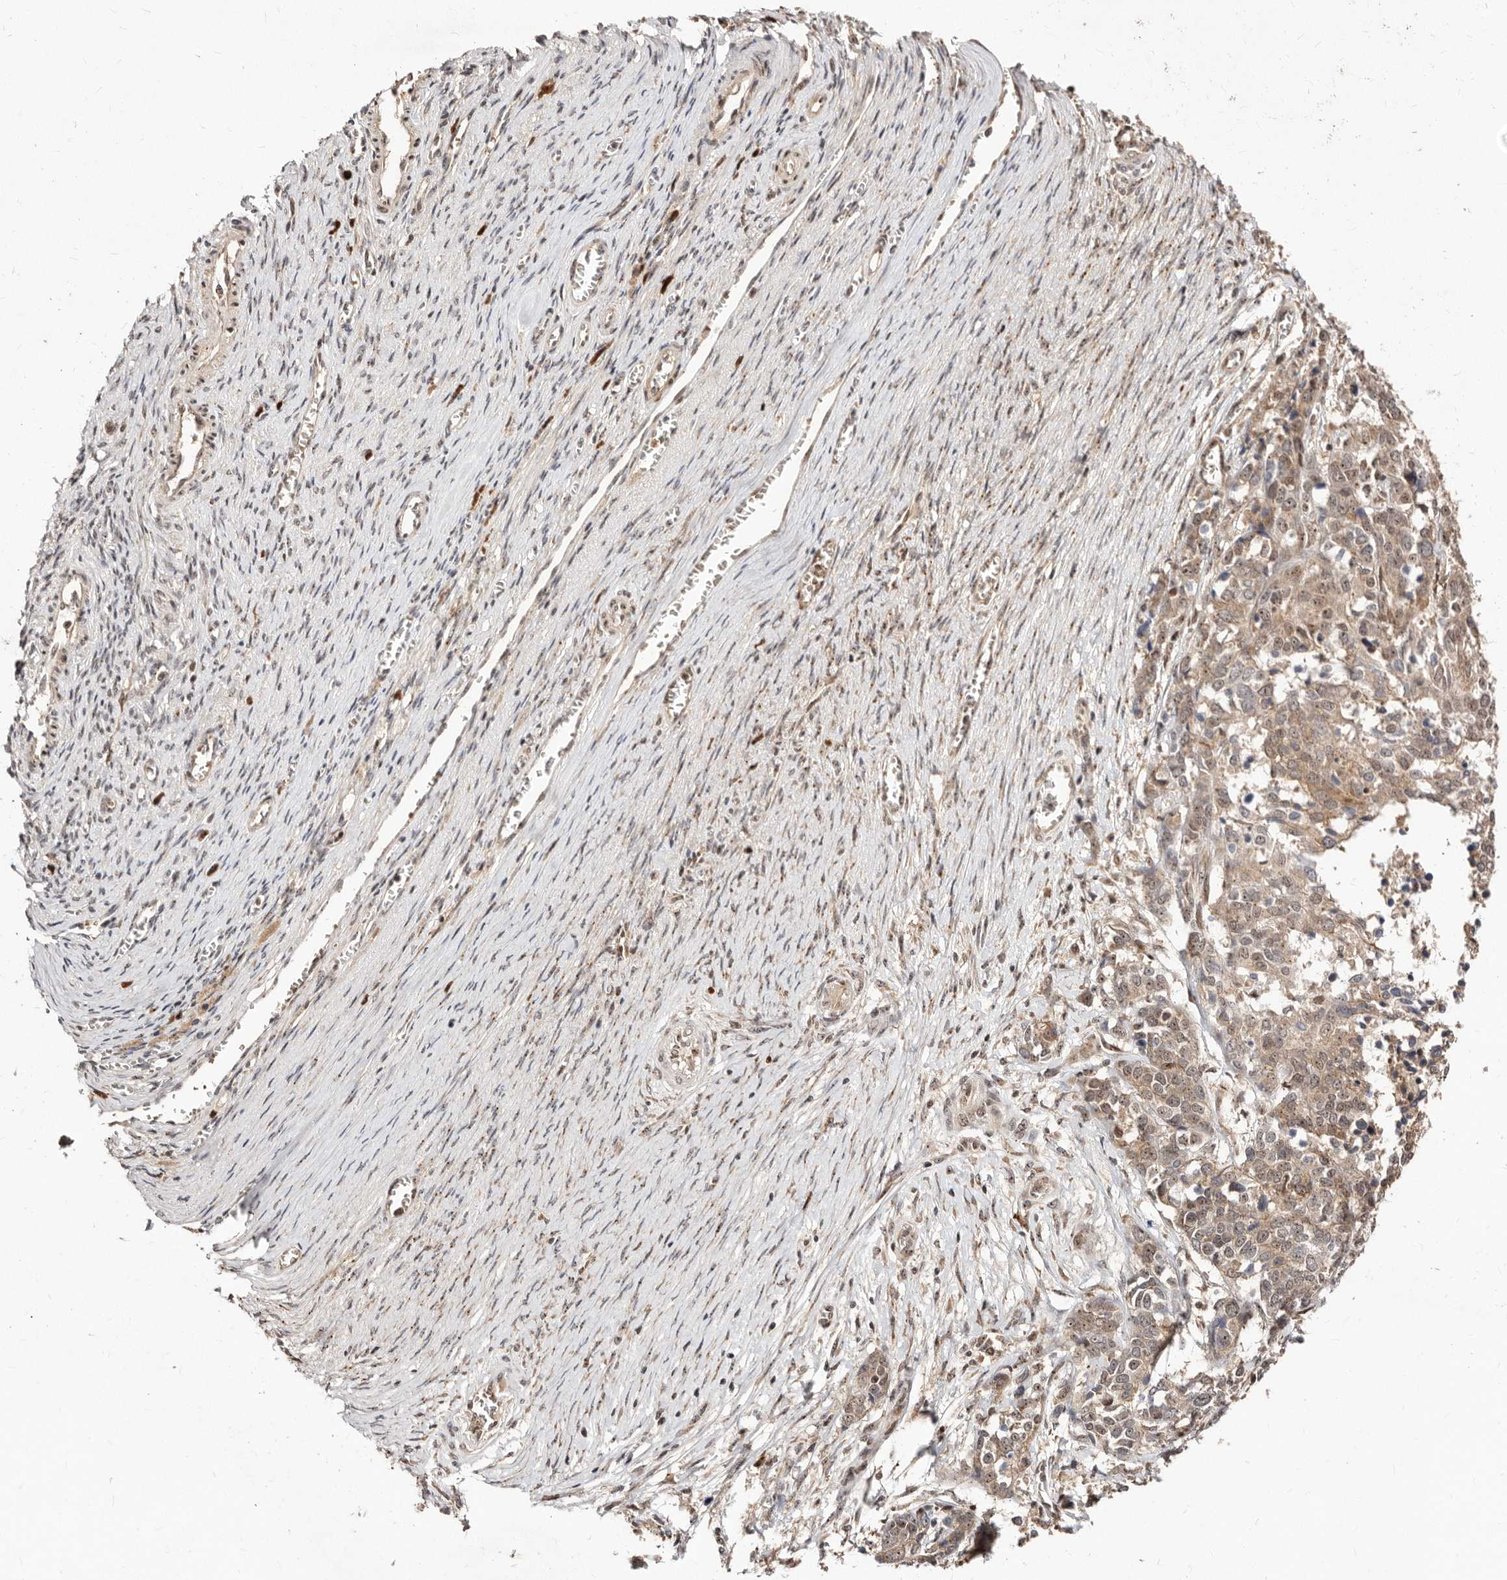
{"staining": {"intensity": "weak", "quantity": ">75%", "location": "cytoplasmic/membranous,nuclear"}, "tissue": "ovarian cancer", "cell_type": "Tumor cells", "image_type": "cancer", "snomed": [{"axis": "morphology", "description": "Cystadenocarcinoma, serous, NOS"}, {"axis": "topography", "description": "Ovary"}], "caption": "Human ovarian serous cystadenocarcinoma stained for a protein (brown) demonstrates weak cytoplasmic/membranous and nuclear positive positivity in about >75% of tumor cells.", "gene": "APOL6", "patient": {"sex": "female", "age": 44}}